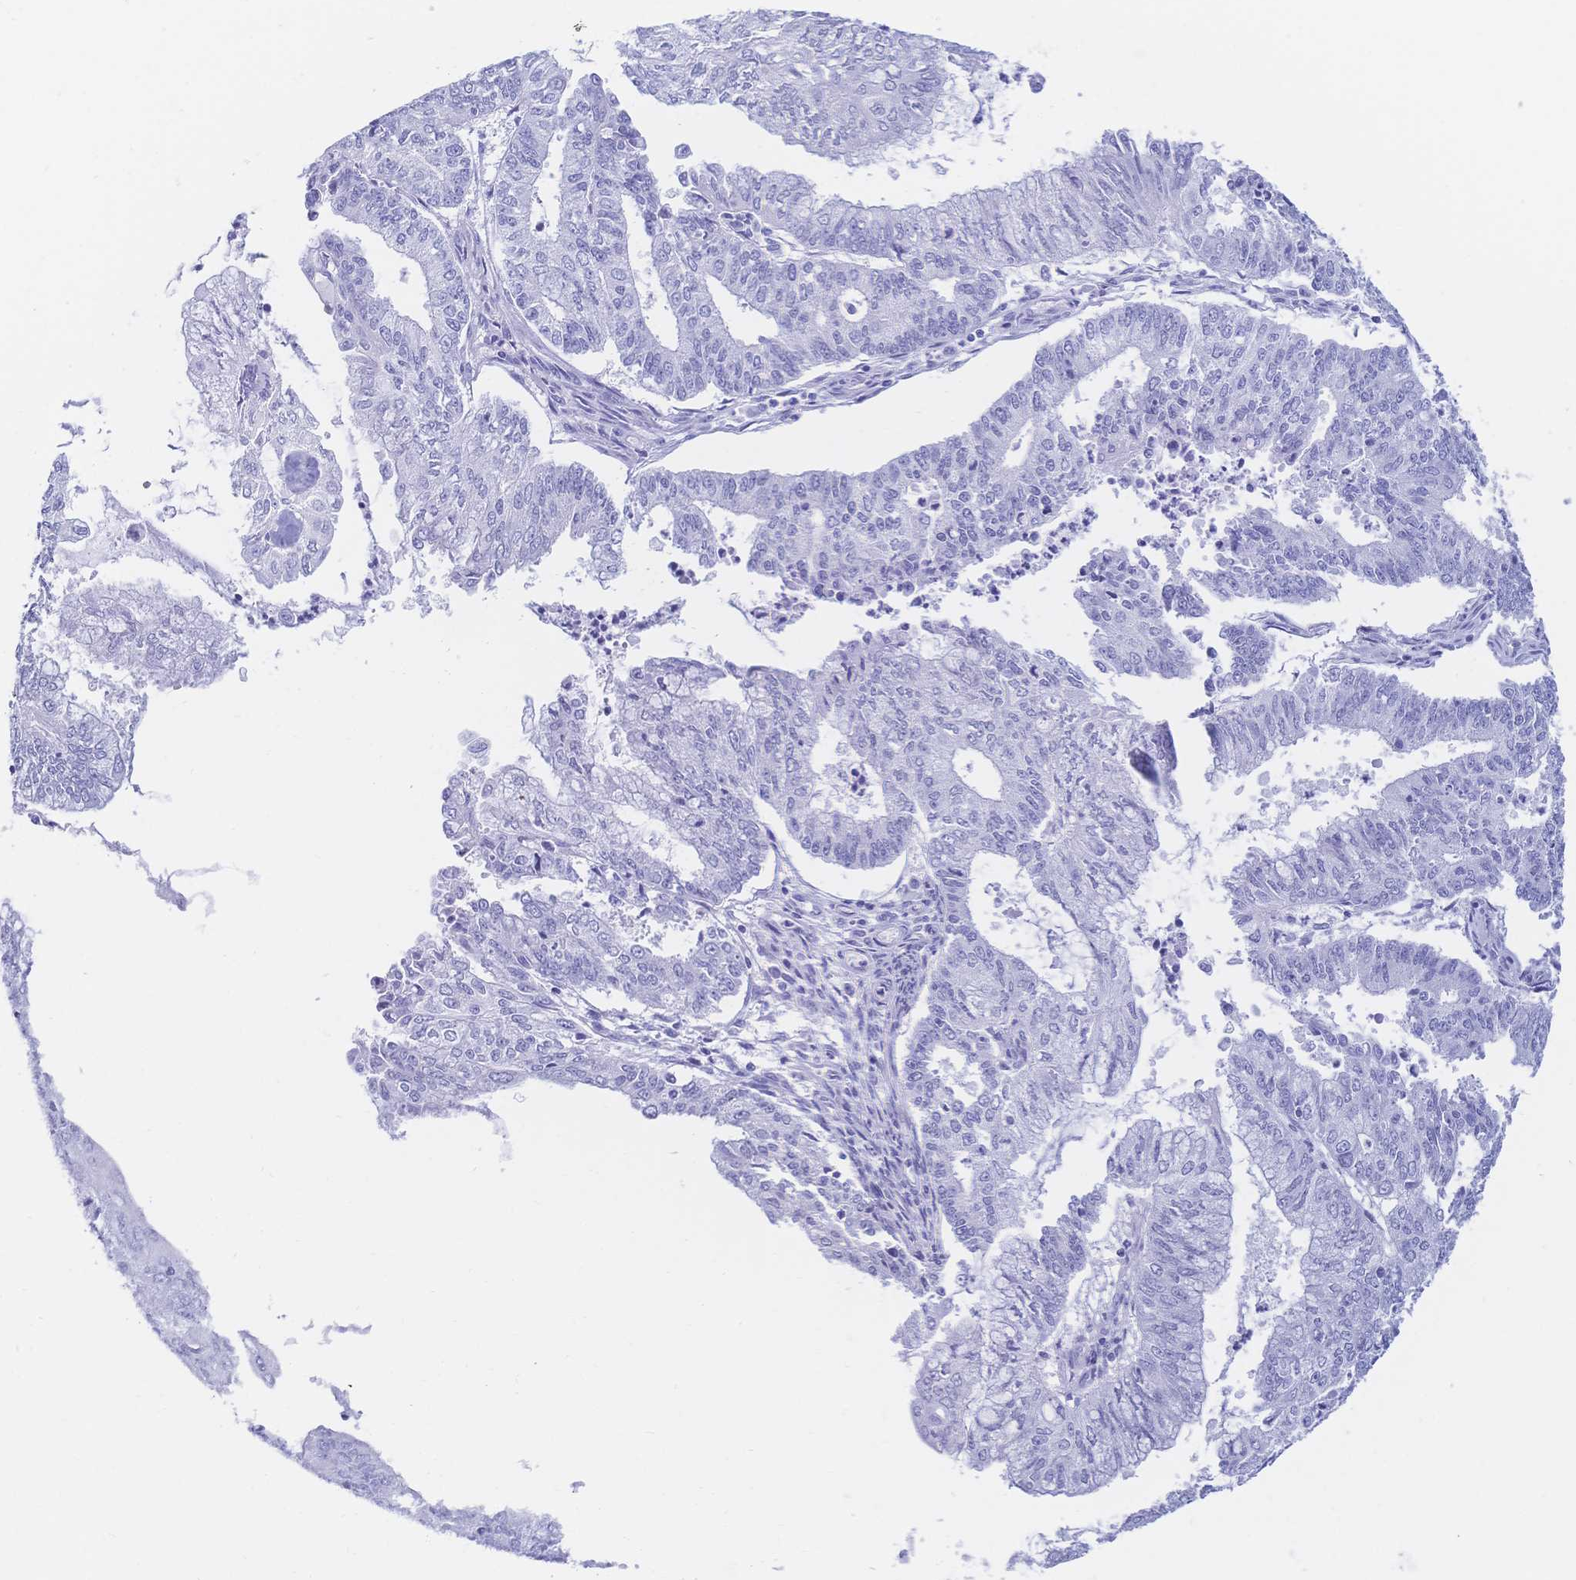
{"staining": {"intensity": "negative", "quantity": "none", "location": "none"}, "tissue": "endometrial cancer", "cell_type": "Tumor cells", "image_type": "cancer", "snomed": [{"axis": "morphology", "description": "Adenocarcinoma, NOS"}, {"axis": "topography", "description": "Endometrium"}], "caption": "Protein analysis of endometrial cancer (adenocarcinoma) demonstrates no significant positivity in tumor cells.", "gene": "MEP1B", "patient": {"sex": "female", "age": 61}}